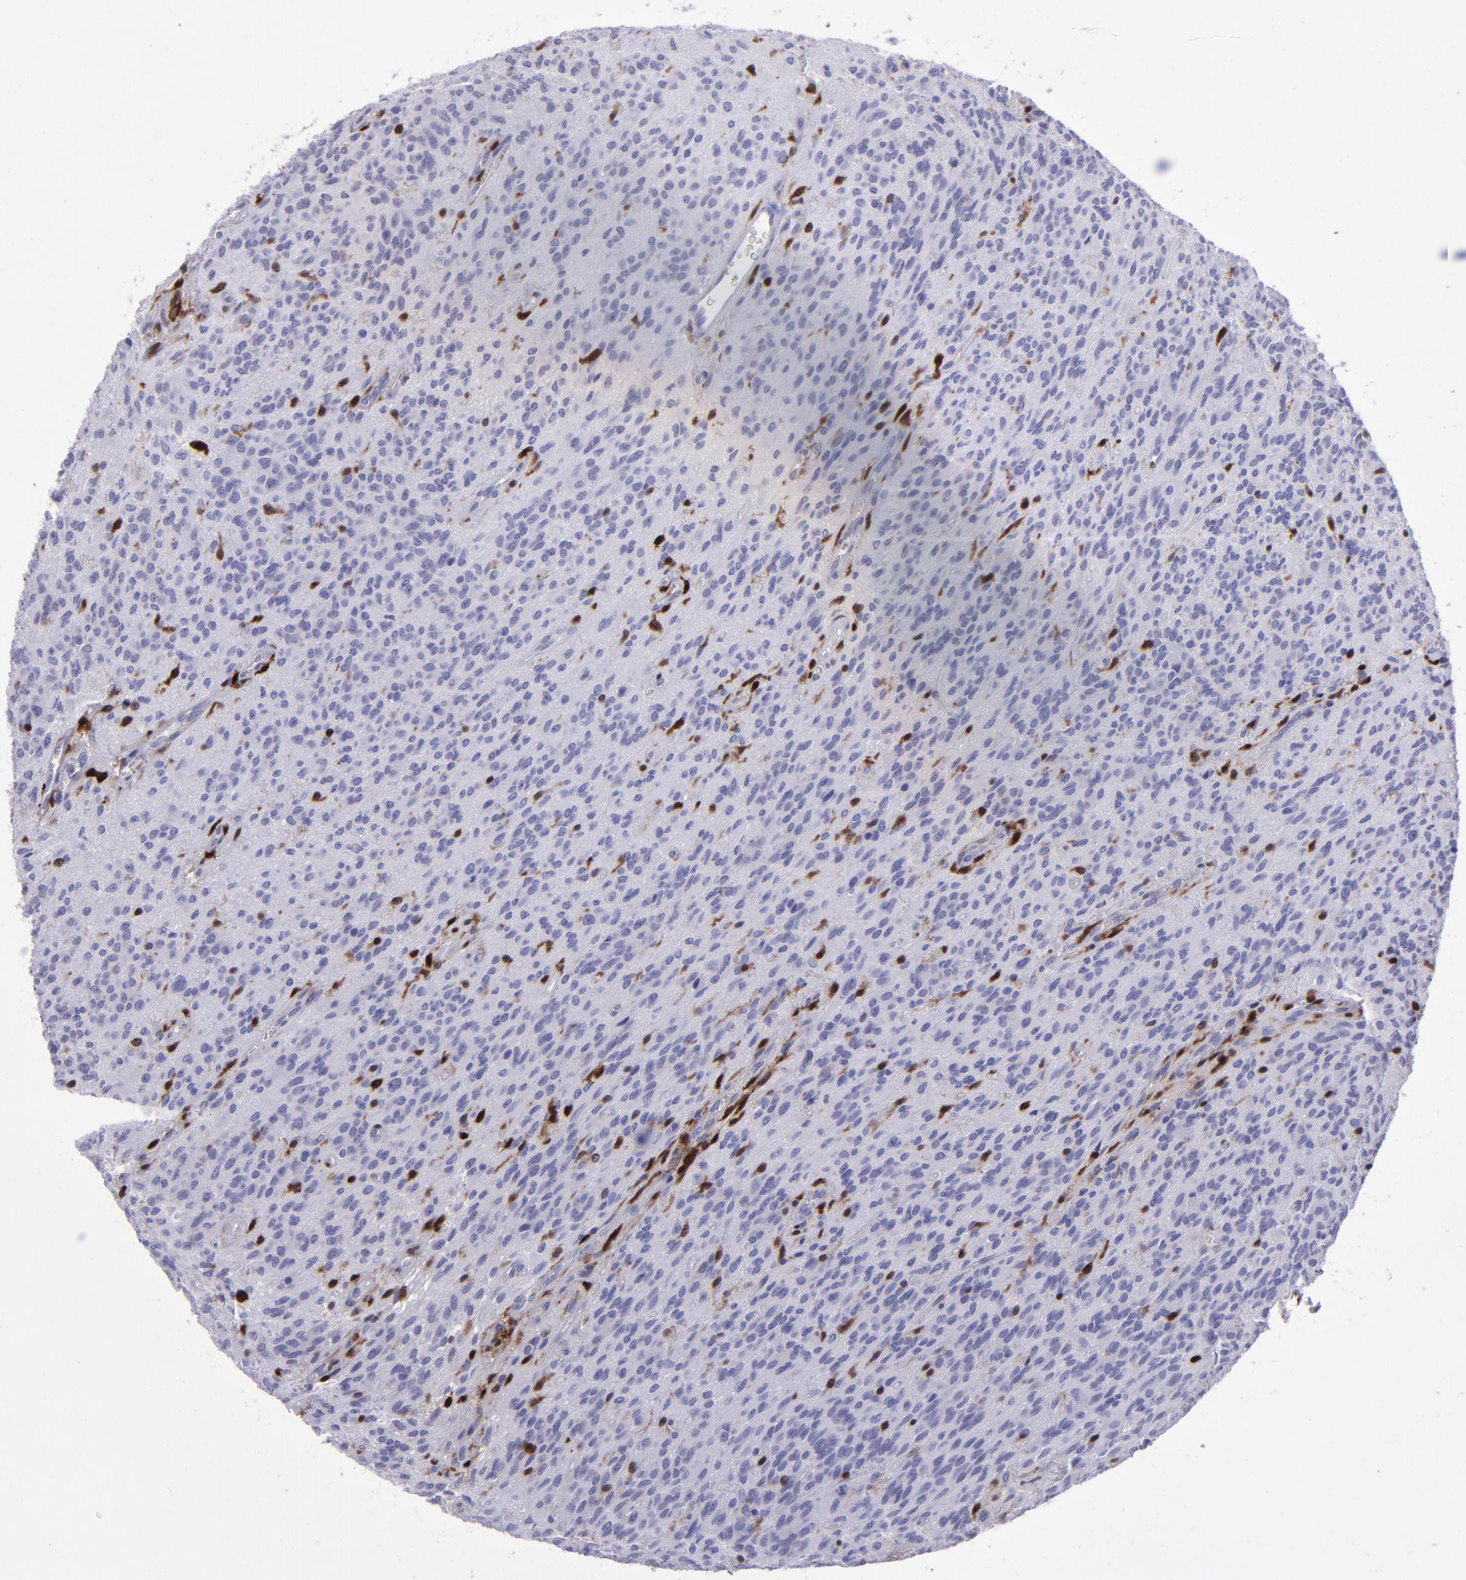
{"staining": {"intensity": "strong", "quantity": "<25%", "location": "nuclear"}, "tissue": "glioma", "cell_type": "Tumor cells", "image_type": "cancer", "snomed": [{"axis": "morphology", "description": "Glioma, malignant, Low grade"}, {"axis": "topography", "description": "Brain"}], "caption": "Protein analysis of low-grade glioma (malignant) tissue exhibits strong nuclear positivity in approximately <25% of tumor cells.", "gene": "TYMP", "patient": {"sex": "female", "age": 15}}